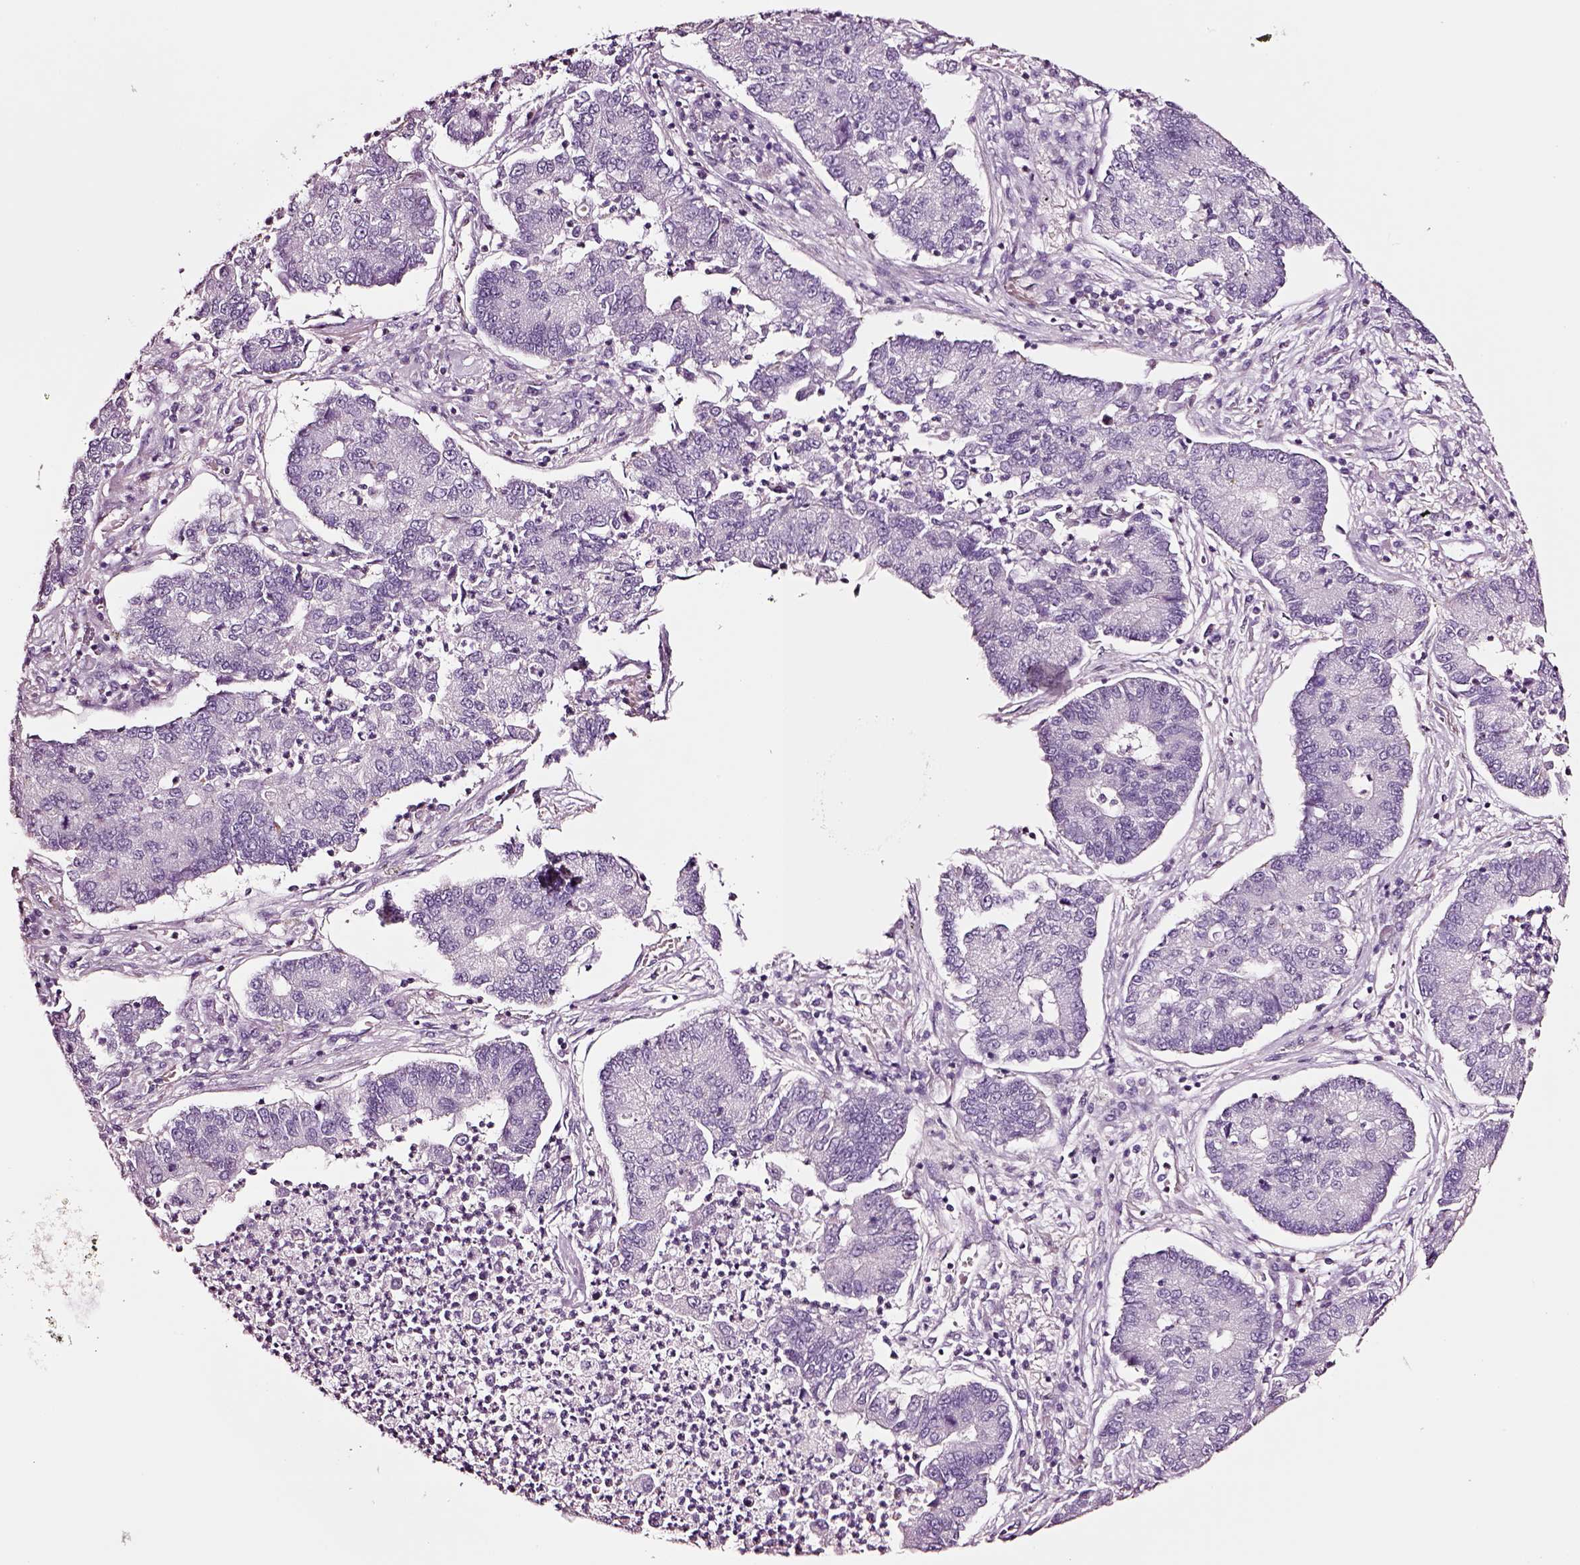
{"staining": {"intensity": "negative", "quantity": "none", "location": "none"}, "tissue": "lung cancer", "cell_type": "Tumor cells", "image_type": "cancer", "snomed": [{"axis": "morphology", "description": "Adenocarcinoma, NOS"}, {"axis": "topography", "description": "Lung"}], "caption": "This is a photomicrograph of IHC staining of lung cancer (adenocarcinoma), which shows no positivity in tumor cells.", "gene": "SOX10", "patient": {"sex": "female", "age": 57}}